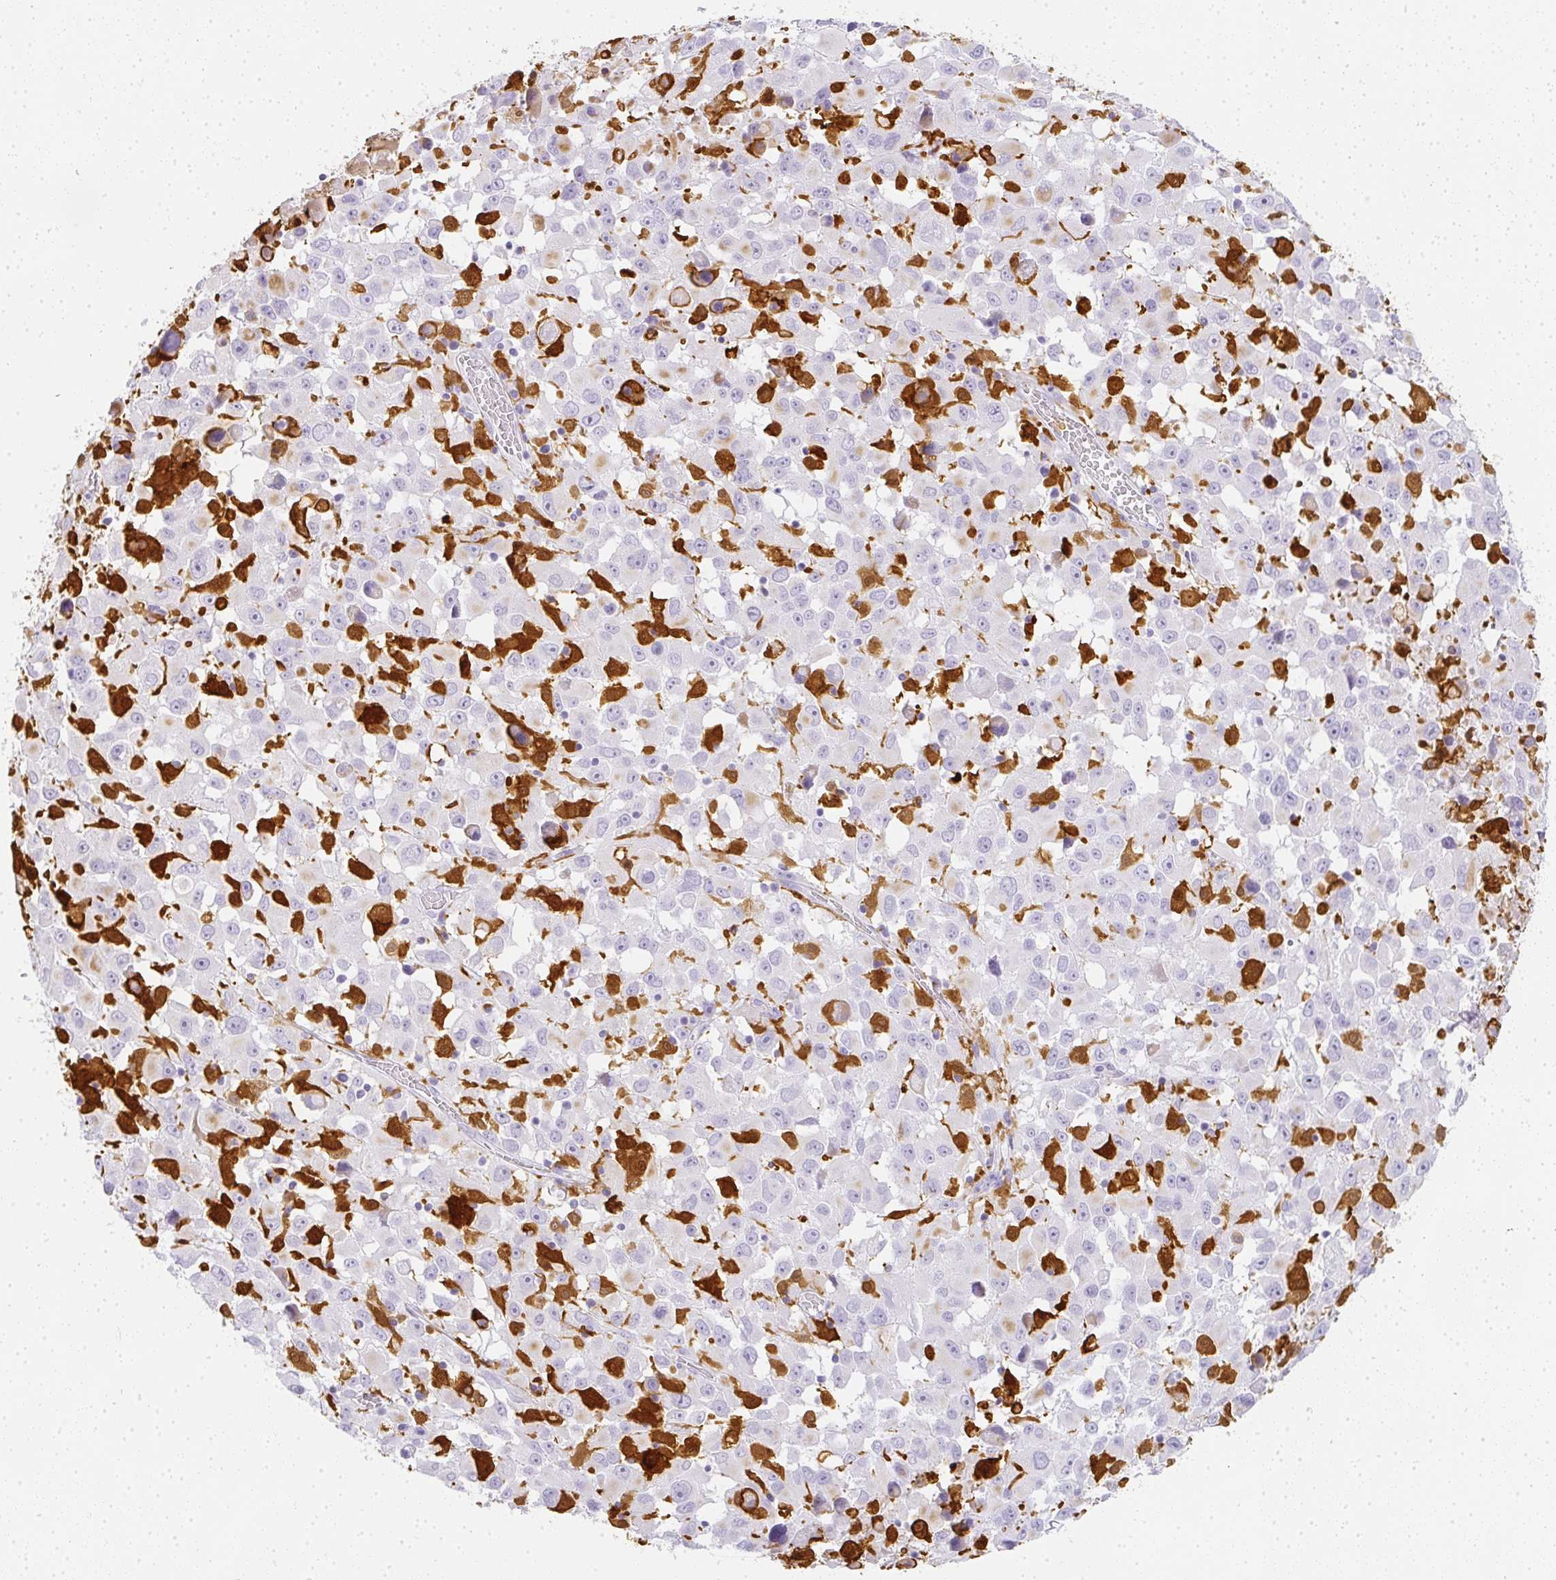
{"staining": {"intensity": "negative", "quantity": "none", "location": "none"}, "tissue": "melanoma", "cell_type": "Tumor cells", "image_type": "cancer", "snomed": [{"axis": "morphology", "description": "Malignant melanoma, Metastatic site"}, {"axis": "topography", "description": "Soft tissue"}], "caption": "Malignant melanoma (metastatic site) was stained to show a protein in brown. There is no significant expression in tumor cells.", "gene": "HK3", "patient": {"sex": "male", "age": 50}}